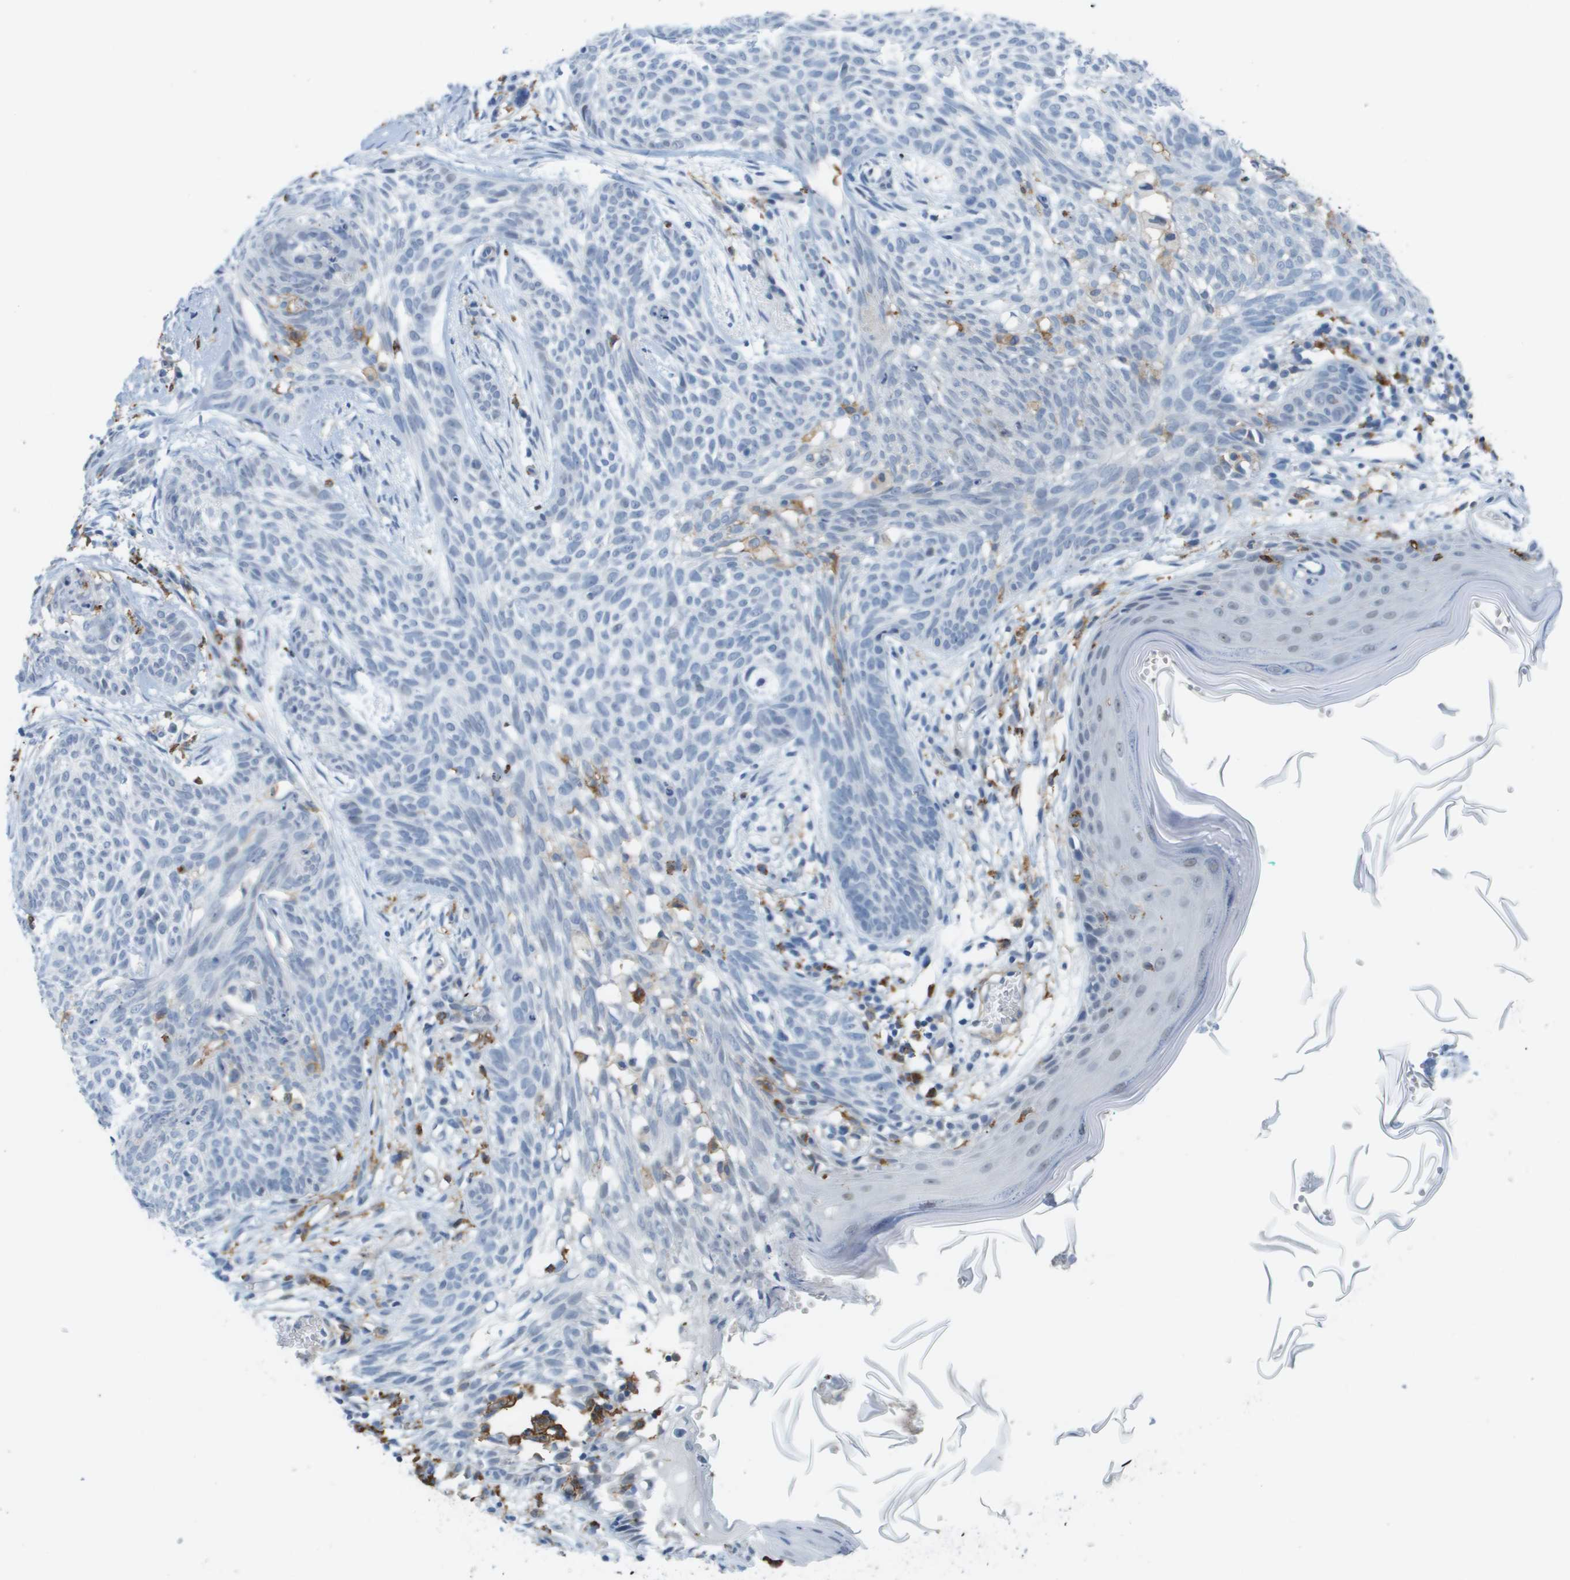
{"staining": {"intensity": "negative", "quantity": "none", "location": "none"}, "tissue": "skin cancer", "cell_type": "Tumor cells", "image_type": "cancer", "snomed": [{"axis": "morphology", "description": "Basal cell carcinoma"}, {"axis": "topography", "description": "Skin"}], "caption": "This is a image of immunohistochemistry (IHC) staining of skin cancer, which shows no staining in tumor cells.", "gene": "ZBTB43", "patient": {"sex": "female", "age": 59}}